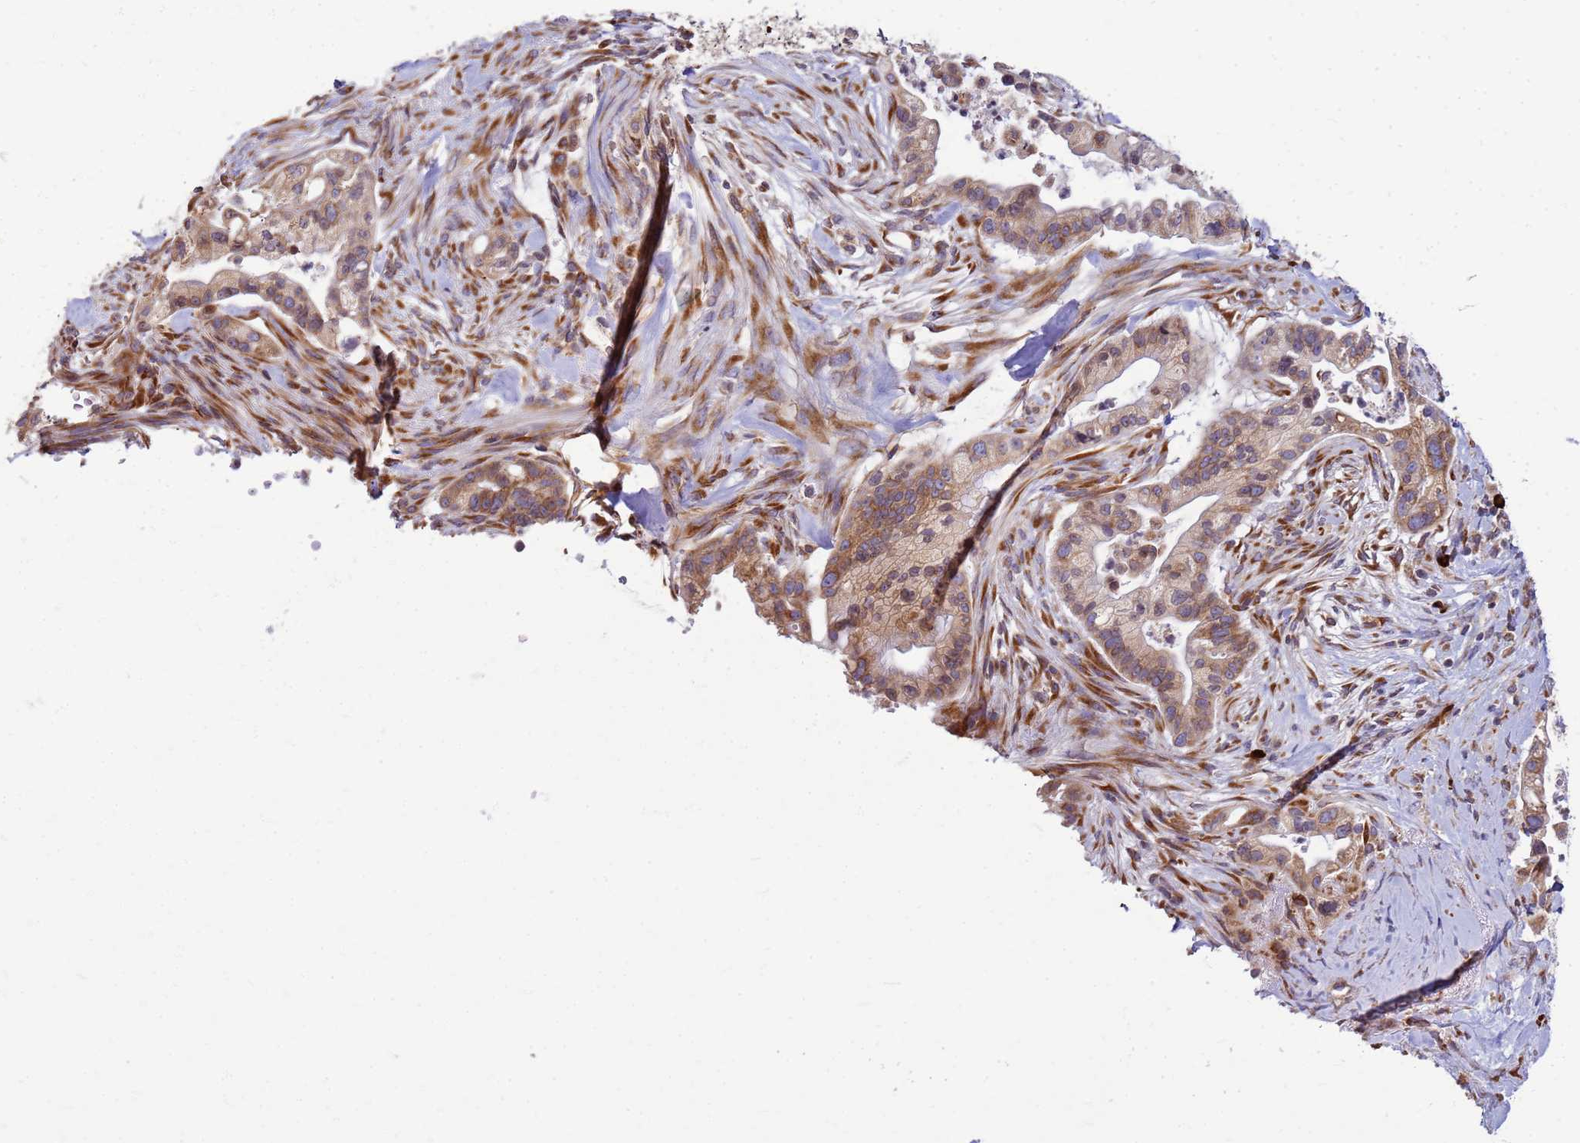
{"staining": {"intensity": "moderate", "quantity": ">75%", "location": "cytoplasmic/membranous"}, "tissue": "pancreatic cancer", "cell_type": "Tumor cells", "image_type": "cancer", "snomed": [{"axis": "morphology", "description": "Adenocarcinoma, NOS"}, {"axis": "topography", "description": "Pancreas"}], "caption": "Immunohistochemistry of human pancreatic adenocarcinoma exhibits medium levels of moderate cytoplasmic/membranous staining in about >75% of tumor cells.", "gene": "SSR4", "patient": {"sex": "male", "age": 44}}